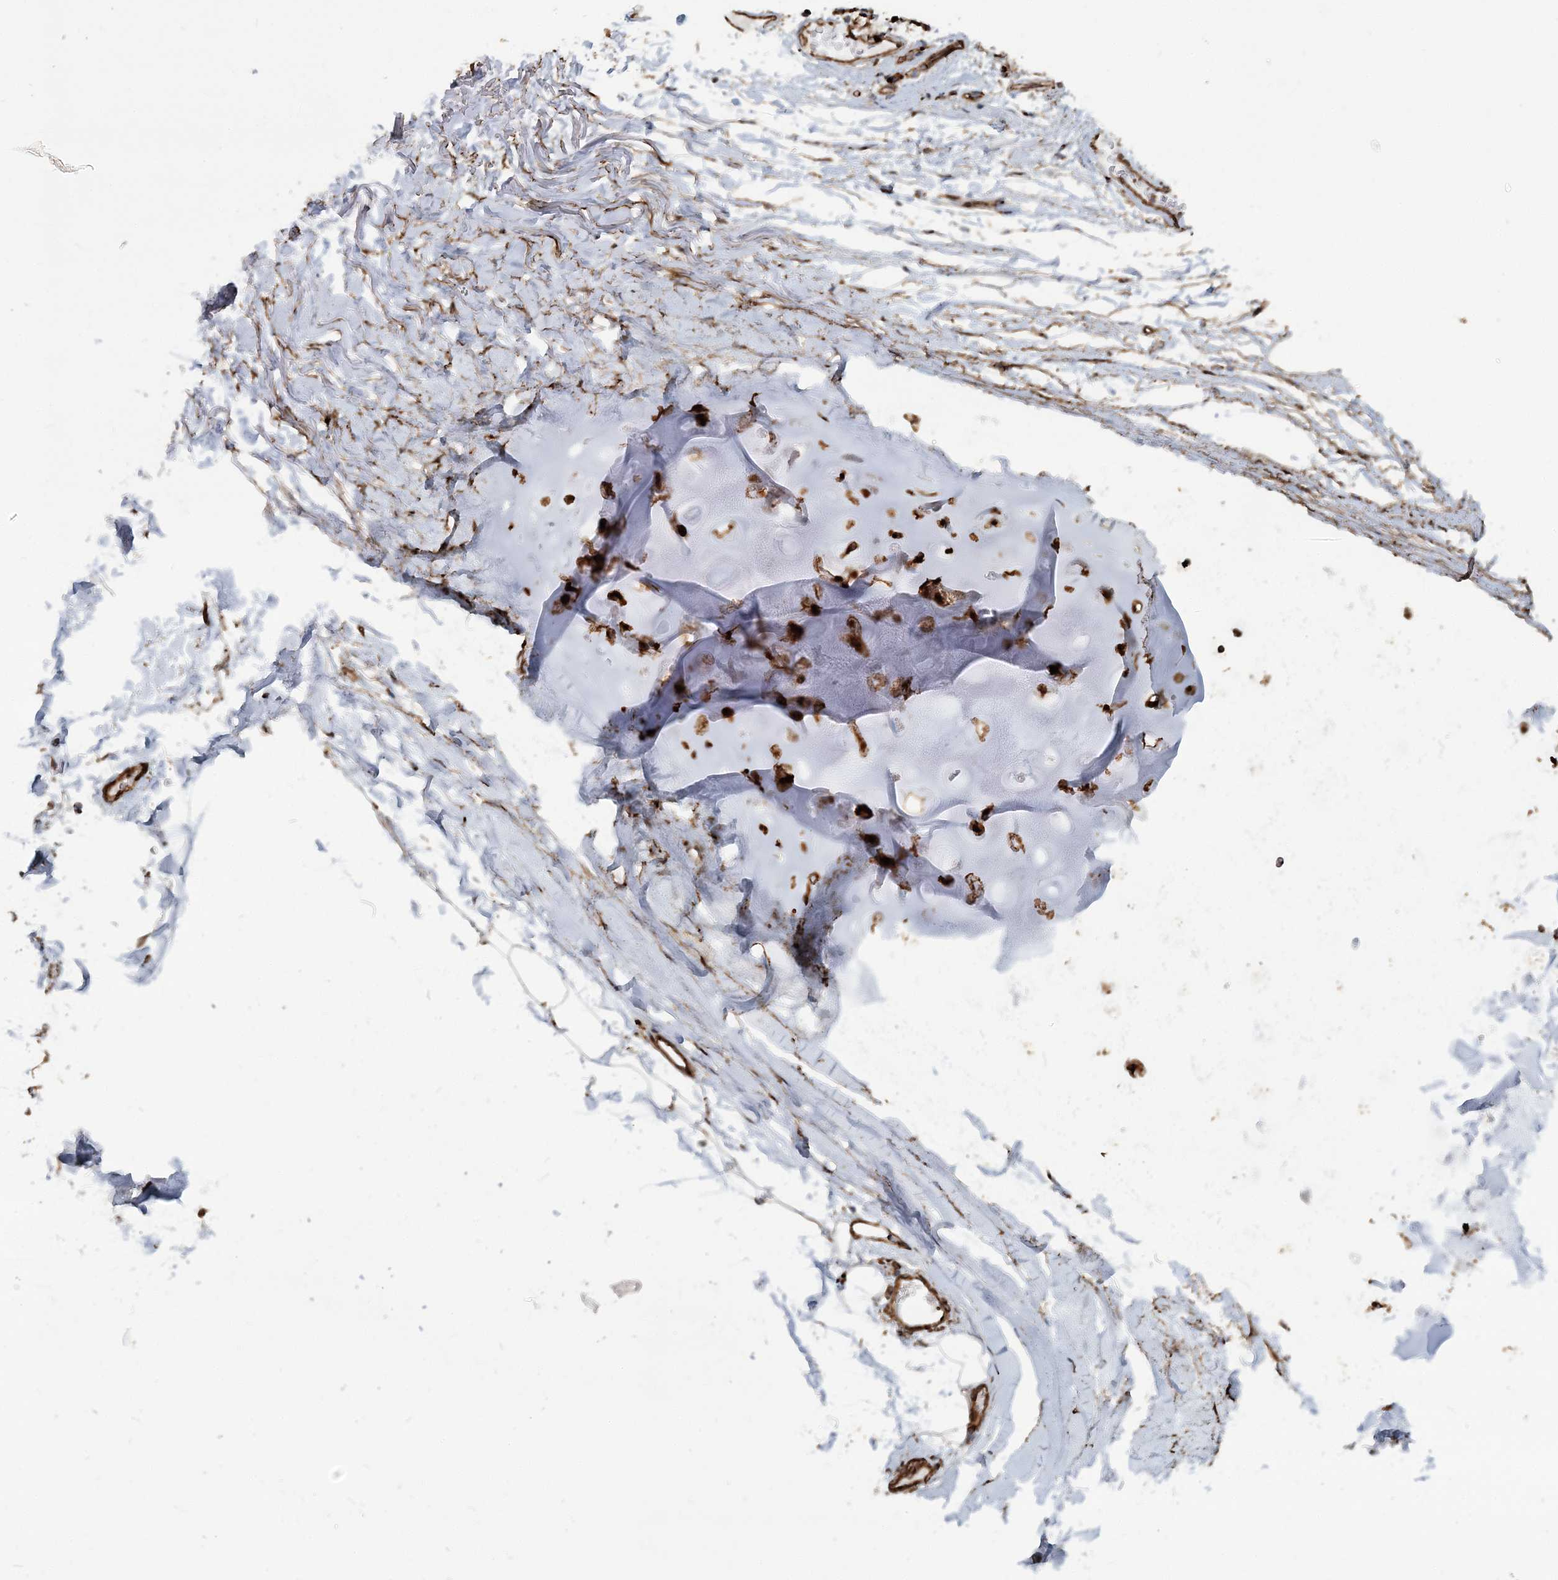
{"staining": {"intensity": "negative", "quantity": "none", "location": "none"}, "tissue": "adipose tissue", "cell_type": "Adipocytes", "image_type": "normal", "snomed": [{"axis": "morphology", "description": "Normal tissue, NOS"}, {"axis": "topography", "description": "Cartilage tissue"}, {"axis": "topography", "description": "Bronchus"}], "caption": "Photomicrograph shows no significant protein expression in adipocytes of unremarkable adipose tissue. (DAB immunohistochemistry (IHC) visualized using brightfield microscopy, high magnification).", "gene": "TRAF3IP2", "patient": {"sex": "female", "age": 73}}